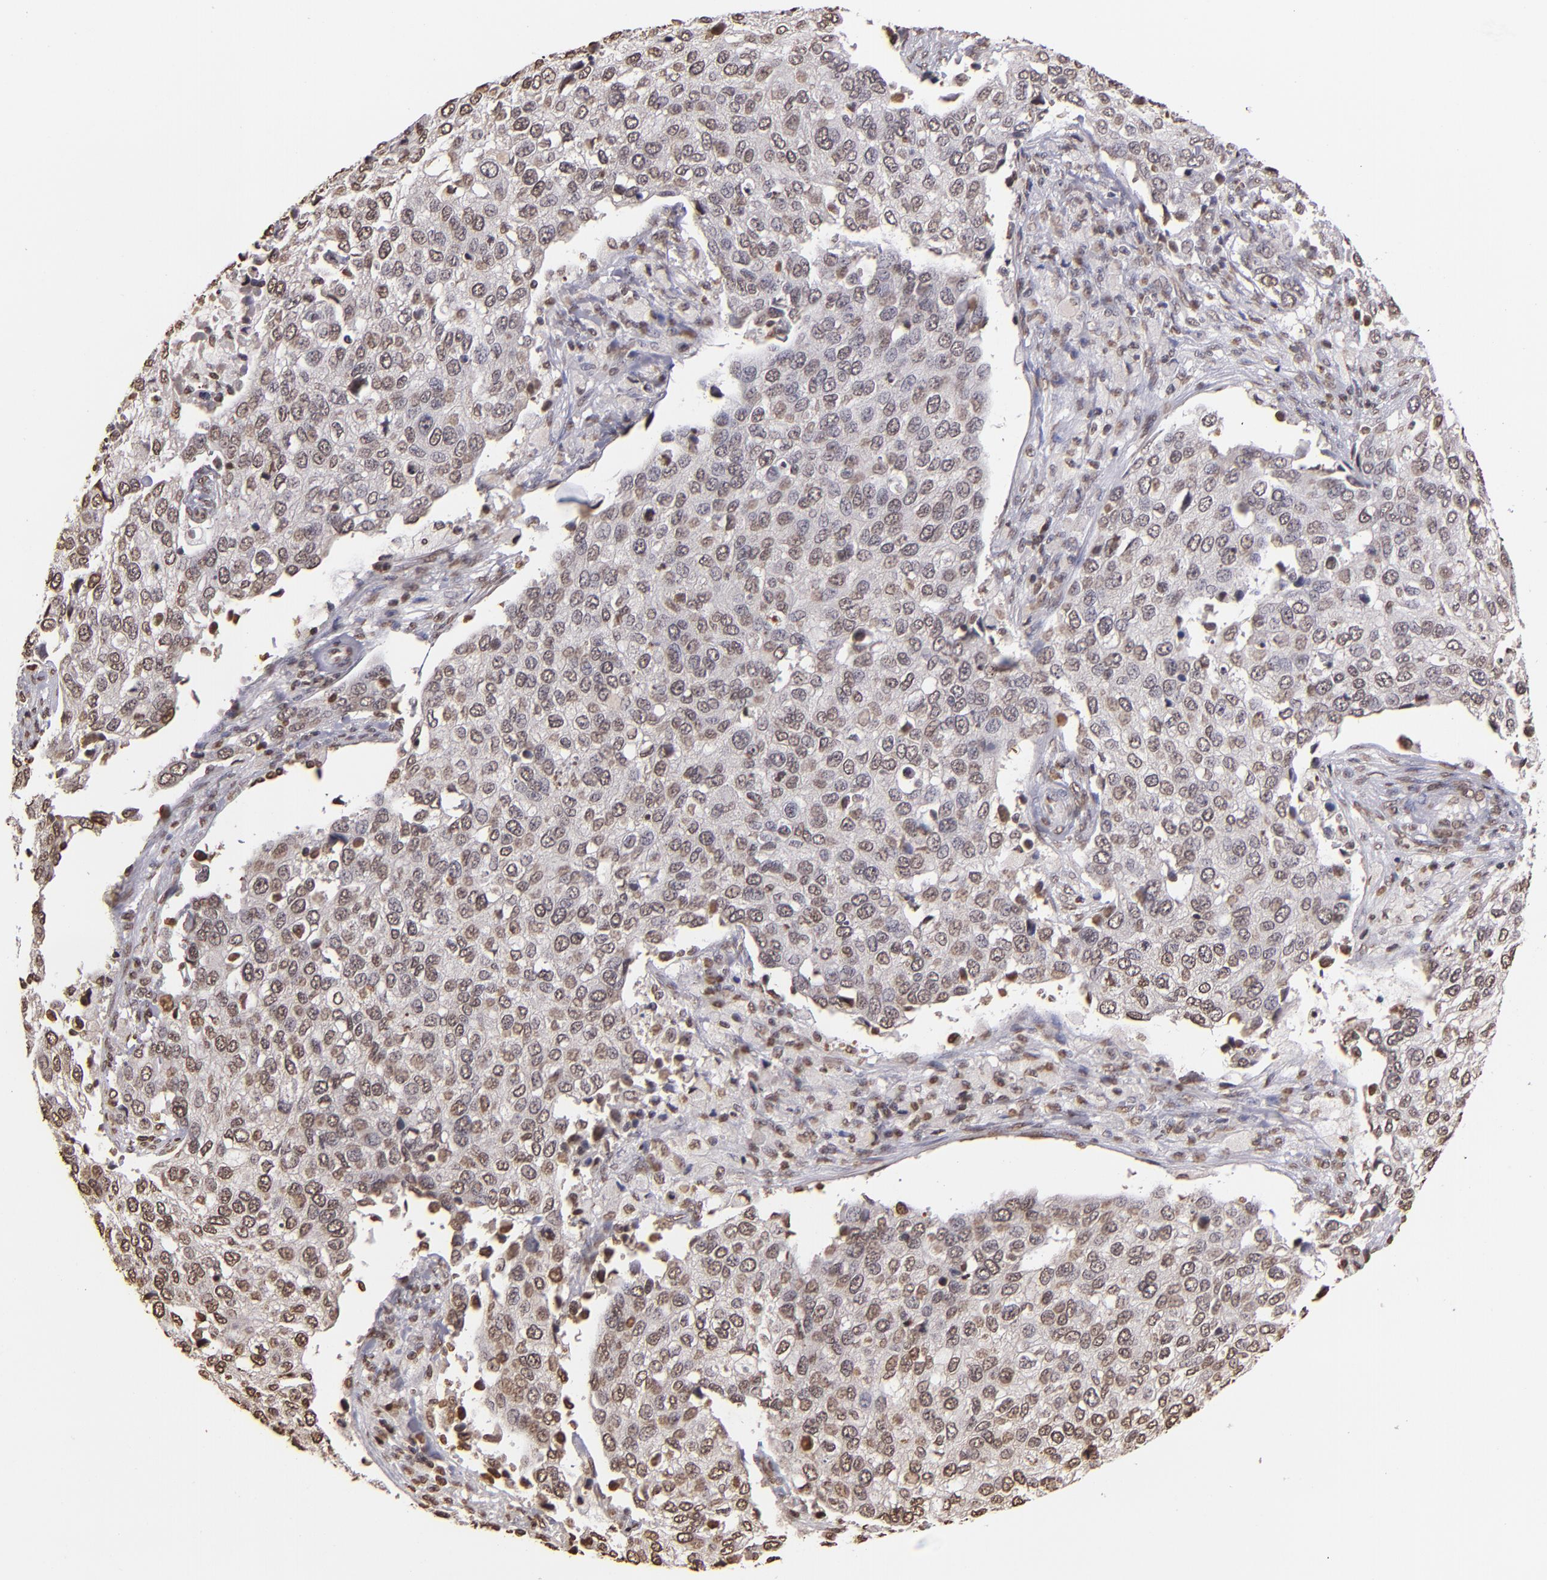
{"staining": {"intensity": "weak", "quantity": "<25%", "location": "nuclear"}, "tissue": "cervical cancer", "cell_type": "Tumor cells", "image_type": "cancer", "snomed": [{"axis": "morphology", "description": "Squamous cell carcinoma, NOS"}, {"axis": "topography", "description": "Cervix"}], "caption": "Immunohistochemical staining of cervical cancer shows no significant expression in tumor cells.", "gene": "LBX1", "patient": {"sex": "female", "age": 54}}